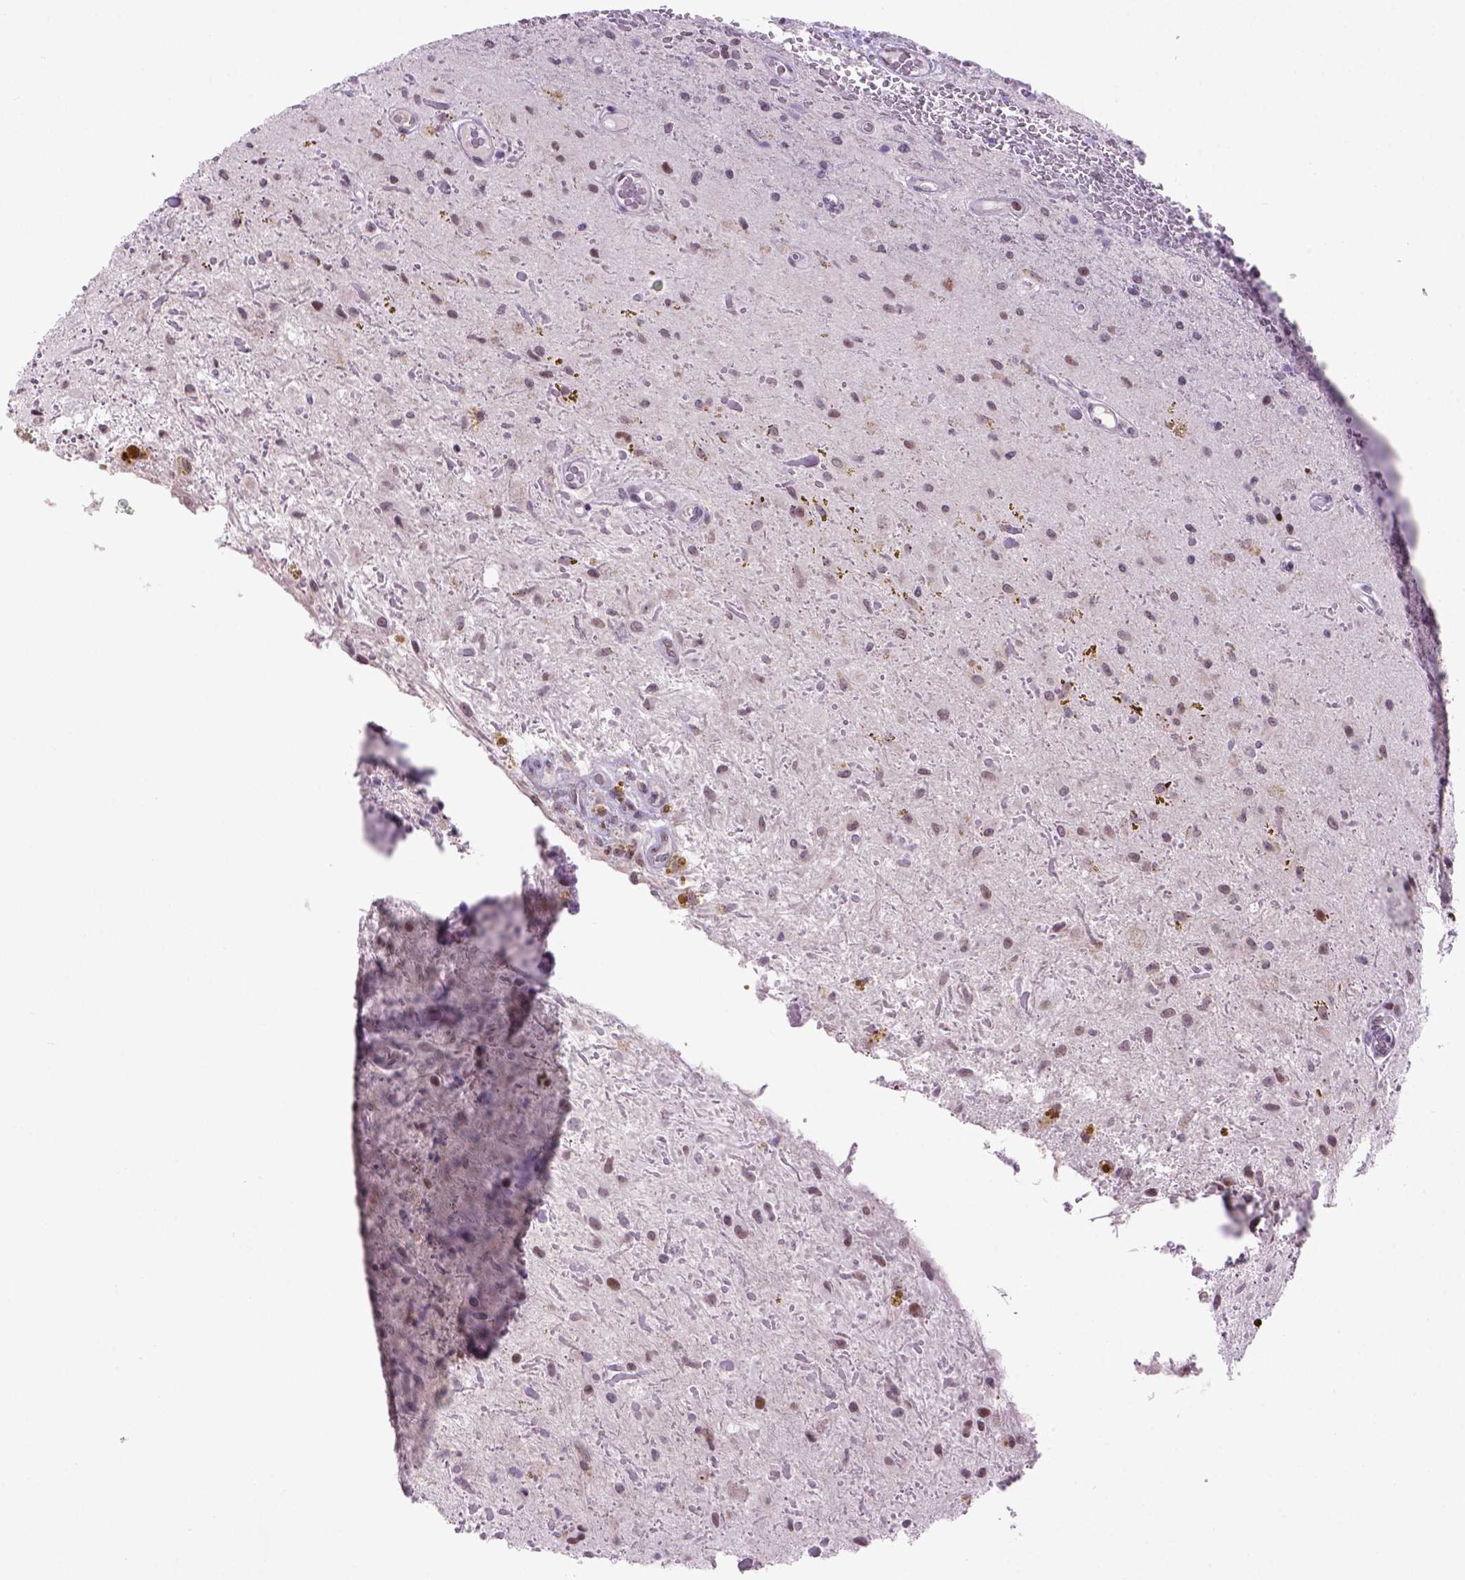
{"staining": {"intensity": "moderate", "quantity": "<25%", "location": "nuclear"}, "tissue": "glioma", "cell_type": "Tumor cells", "image_type": "cancer", "snomed": [{"axis": "morphology", "description": "Glioma, malignant, Low grade"}, {"axis": "topography", "description": "Cerebellum"}], "caption": "Immunohistochemistry (DAB) staining of human glioma reveals moderate nuclear protein positivity in about <25% of tumor cells.", "gene": "TBPL1", "patient": {"sex": "female", "age": 14}}